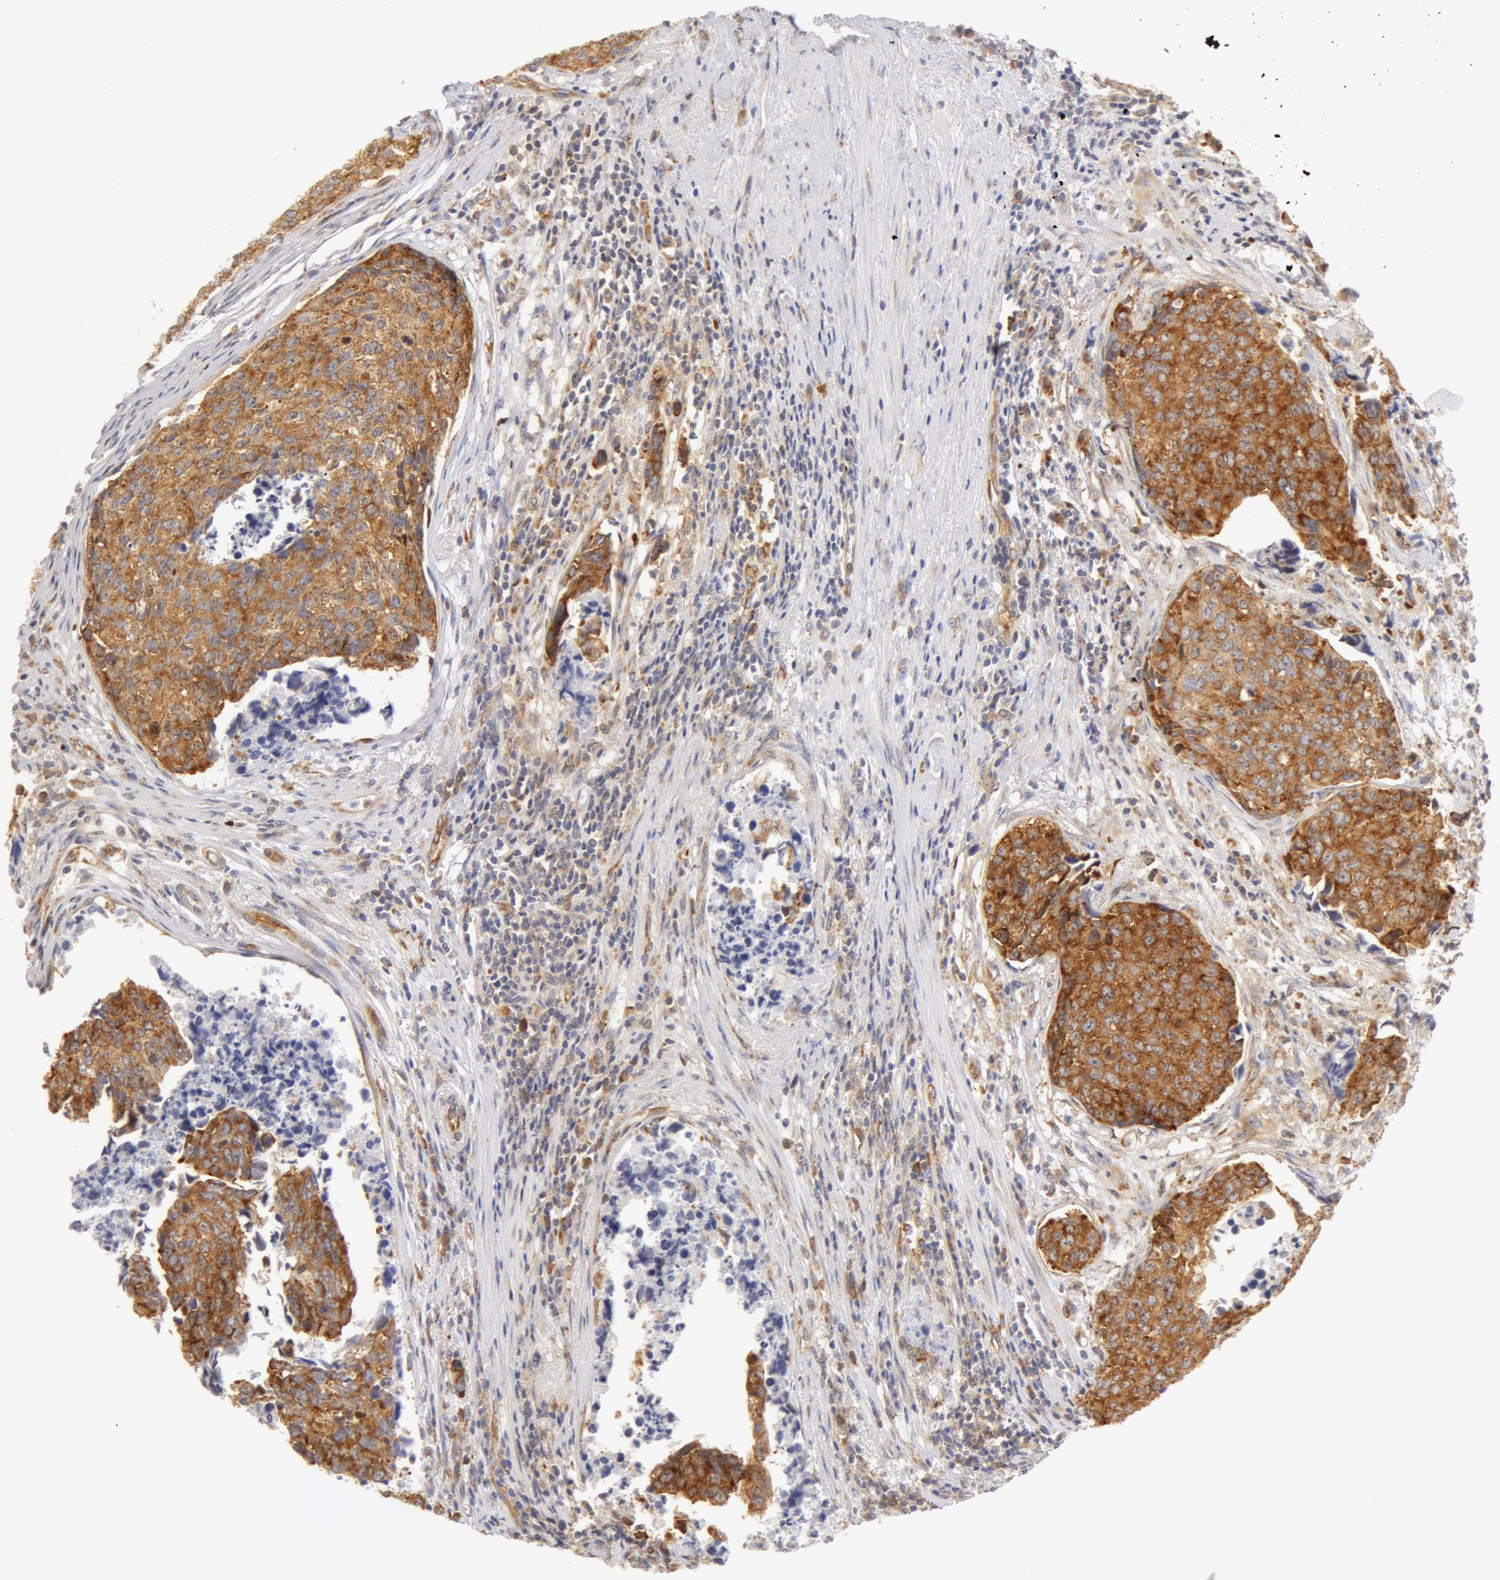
{"staining": {"intensity": "moderate", "quantity": ">75%", "location": "cytoplasmic/membranous"}, "tissue": "urothelial cancer", "cell_type": "Tumor cells", "image_type": "cancer", "snomed": [{"axis": "morphology", "description": "Urothelial carcinoma, High grade"}, {"axis": "topography", "description": "Urinary bladder"}], "caption": "Protein expression analysis of urothelial cancer displays moderate cytoplasmic/membranous positivity in approximately >75% of tumor cells.", "gene": "DDX3Y", "patient": {"sex": "male", "age": 81}}